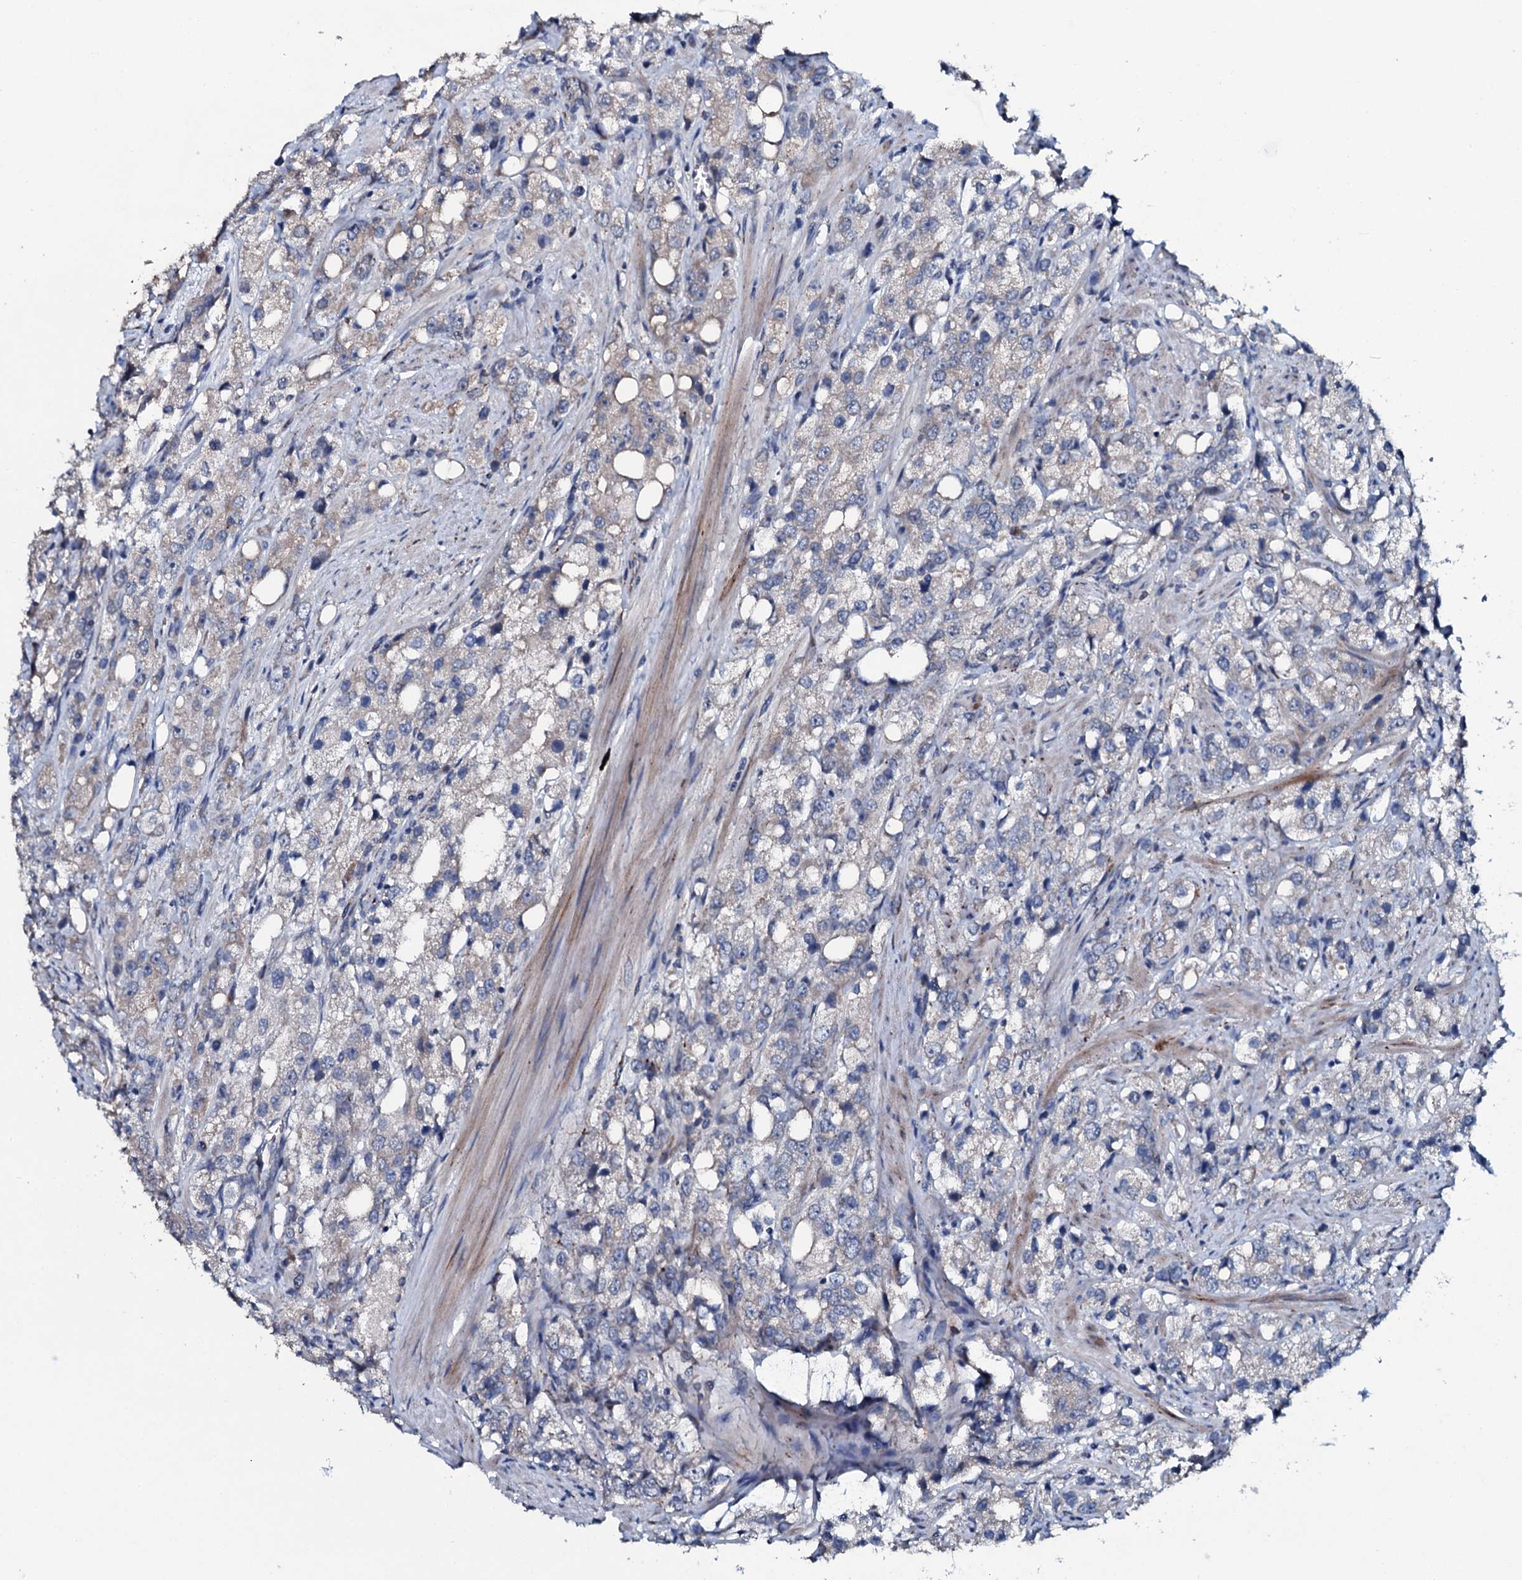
{"staining": {"intensity": "weak", "quantity": "<25%", "location": "cytoplasmic/membranous"}, "tissue": "prostate cancer", "cell_type": "Tumor cells", "image_type": "cancer", "snomed": [{"axis": "morphology", "description": "Adenocarcinoma, NOS"}, {"axis": "topography", "description": "Prostate"}], "caption": "The histopathology image displays no significant staining in tumor cells of prostate adenocarcinoma.", "gene": "IL12B", "patient": {"sex": "male", "age": 79}}